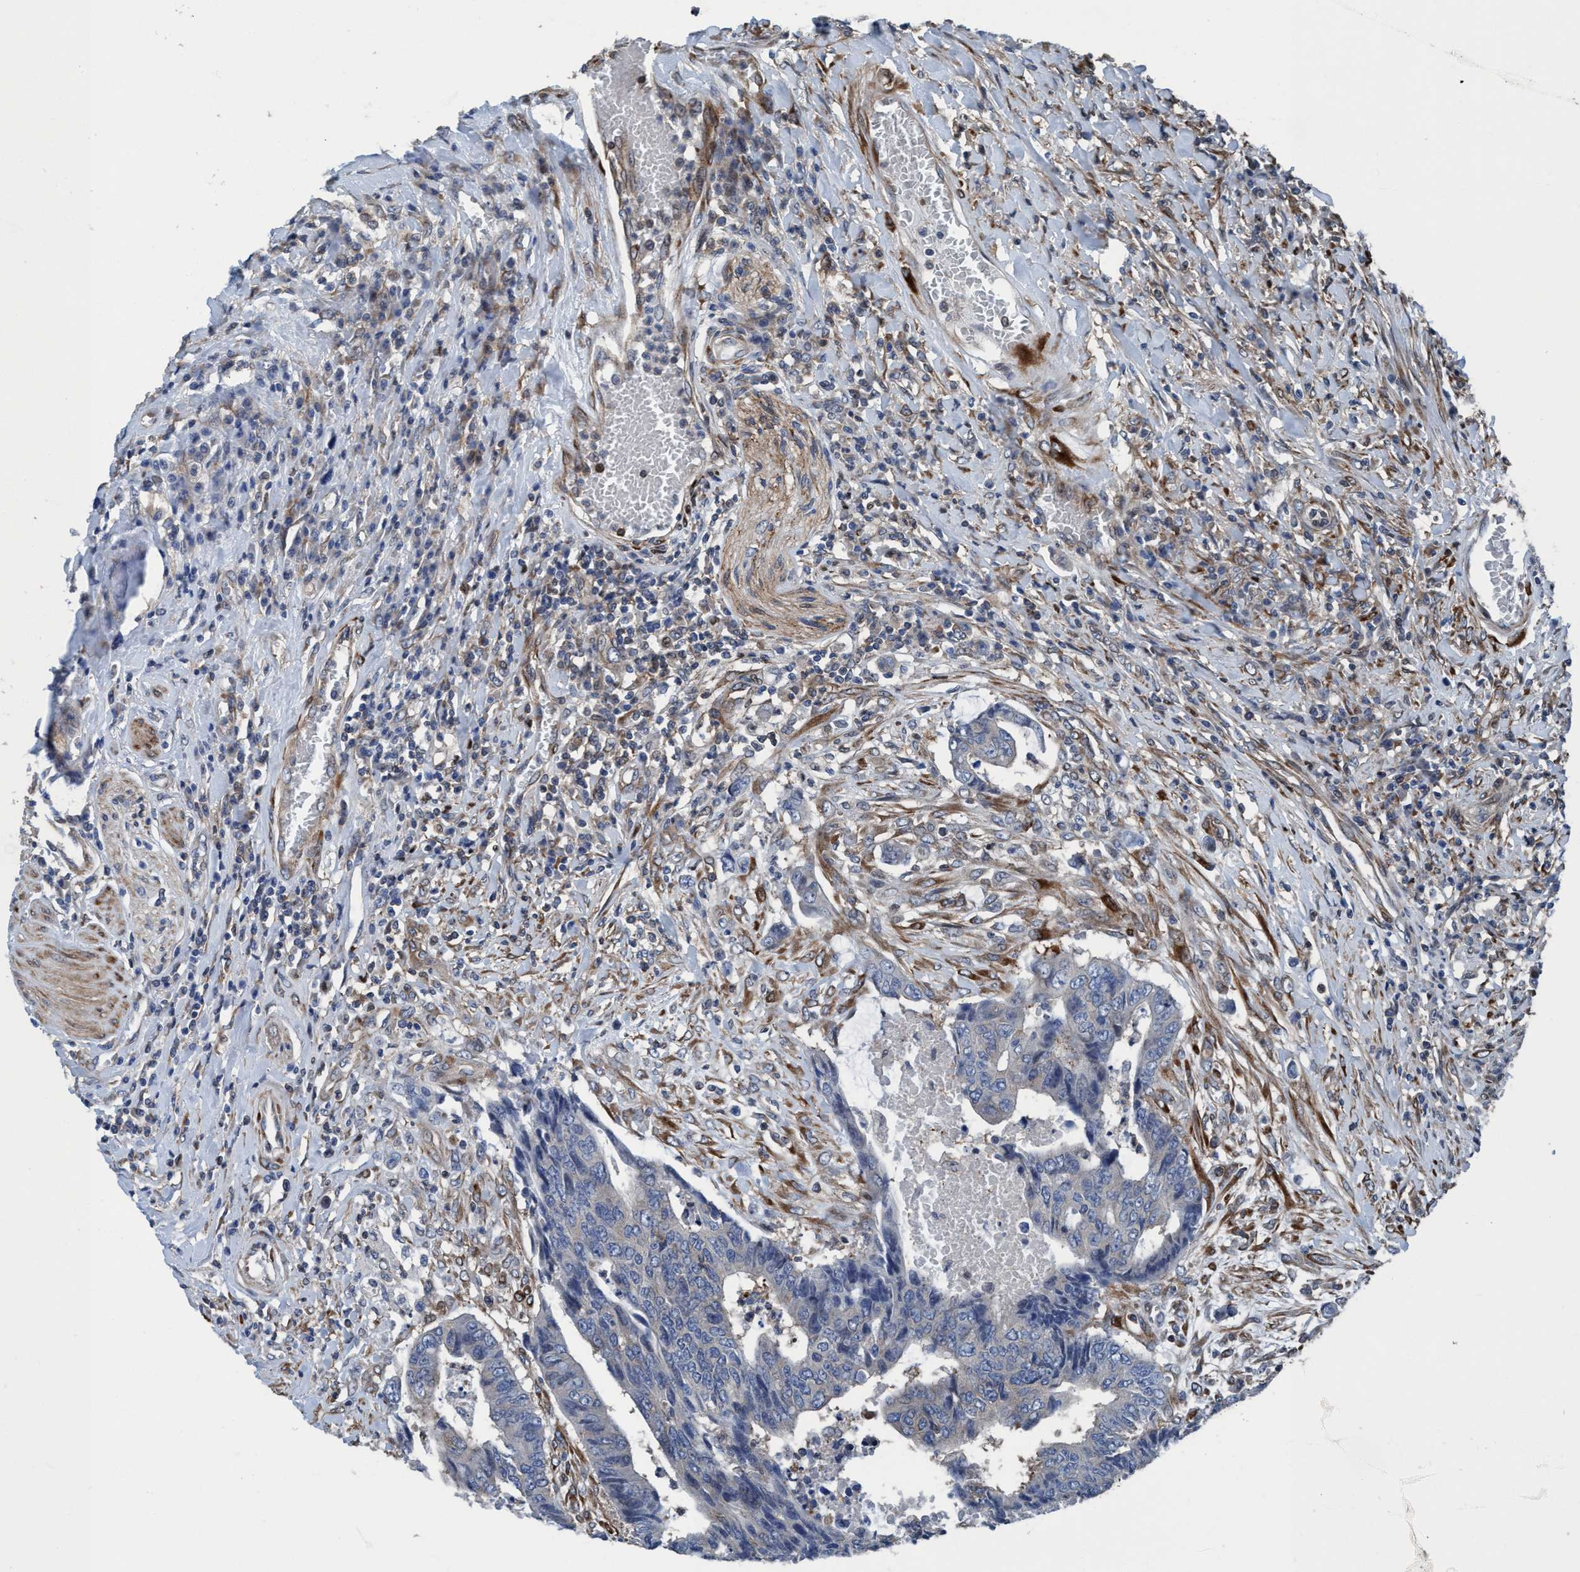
{"staining": {"intensity": "negative", "quantity": "none", "location": "none"}, "tissue": "colorectal cancer", "cell_type": "Tumor cells", "image_type": "cancer", "snomed": [{"axis": "morphology", "description": "Adenocarcinoma, NOS"}, {"axis": "topography", "description": "Rectum"}], "caption": "IHC histopathology image of neoplastic tissue: adenocarcinoma (colorectal) stained with DAB (3,3'-diaminobenzidine) shows no significant protein staining in tumor cells.", "gene": "NMT1", "patient": {"sex": "male", "age": 84}}